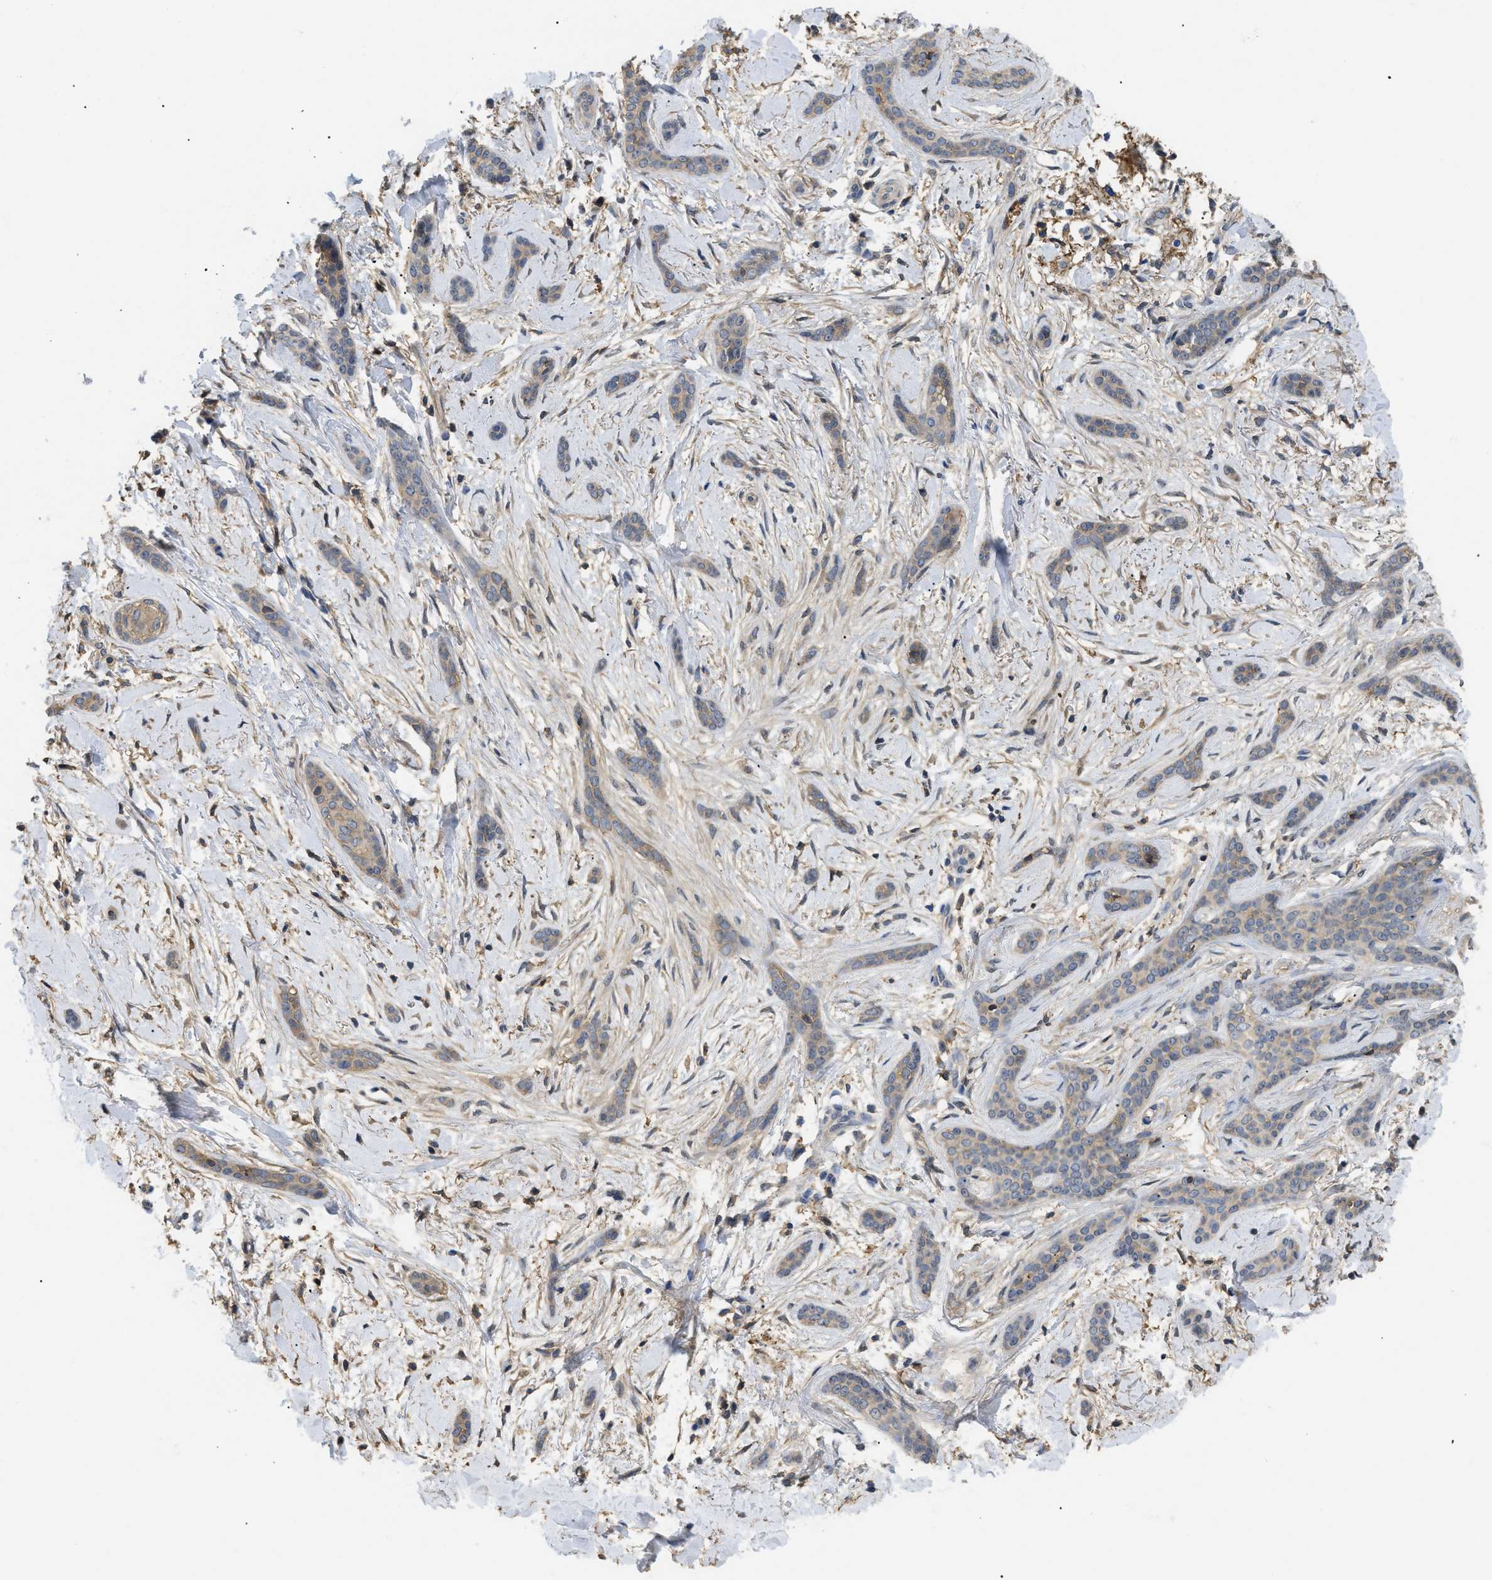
{"staining": {"intensity": "weak", "quantity": "25%-75%", "location": "cytoplasmic/membranous"}, "tissue": "skin cancer", "cell_type": "Tumor cells", "image_type": "cancer", "snomed": [{"axis": "morphology", "description": "Basal cell carcinoma"}, {"axis": "morphology", "description": "Adnexal tumor, benign"}, {"axis": "topography", "description": "Skin"}], "caption": "DAB immunohistochemical staining of skin cancer (basal cell carcinoma) reveals weak cytoplasmic/membranous protein positivity in about 25%-75% of tumor cells.", "gene": "ANXA4", "patient": {"sex": "female", "age": 42}}